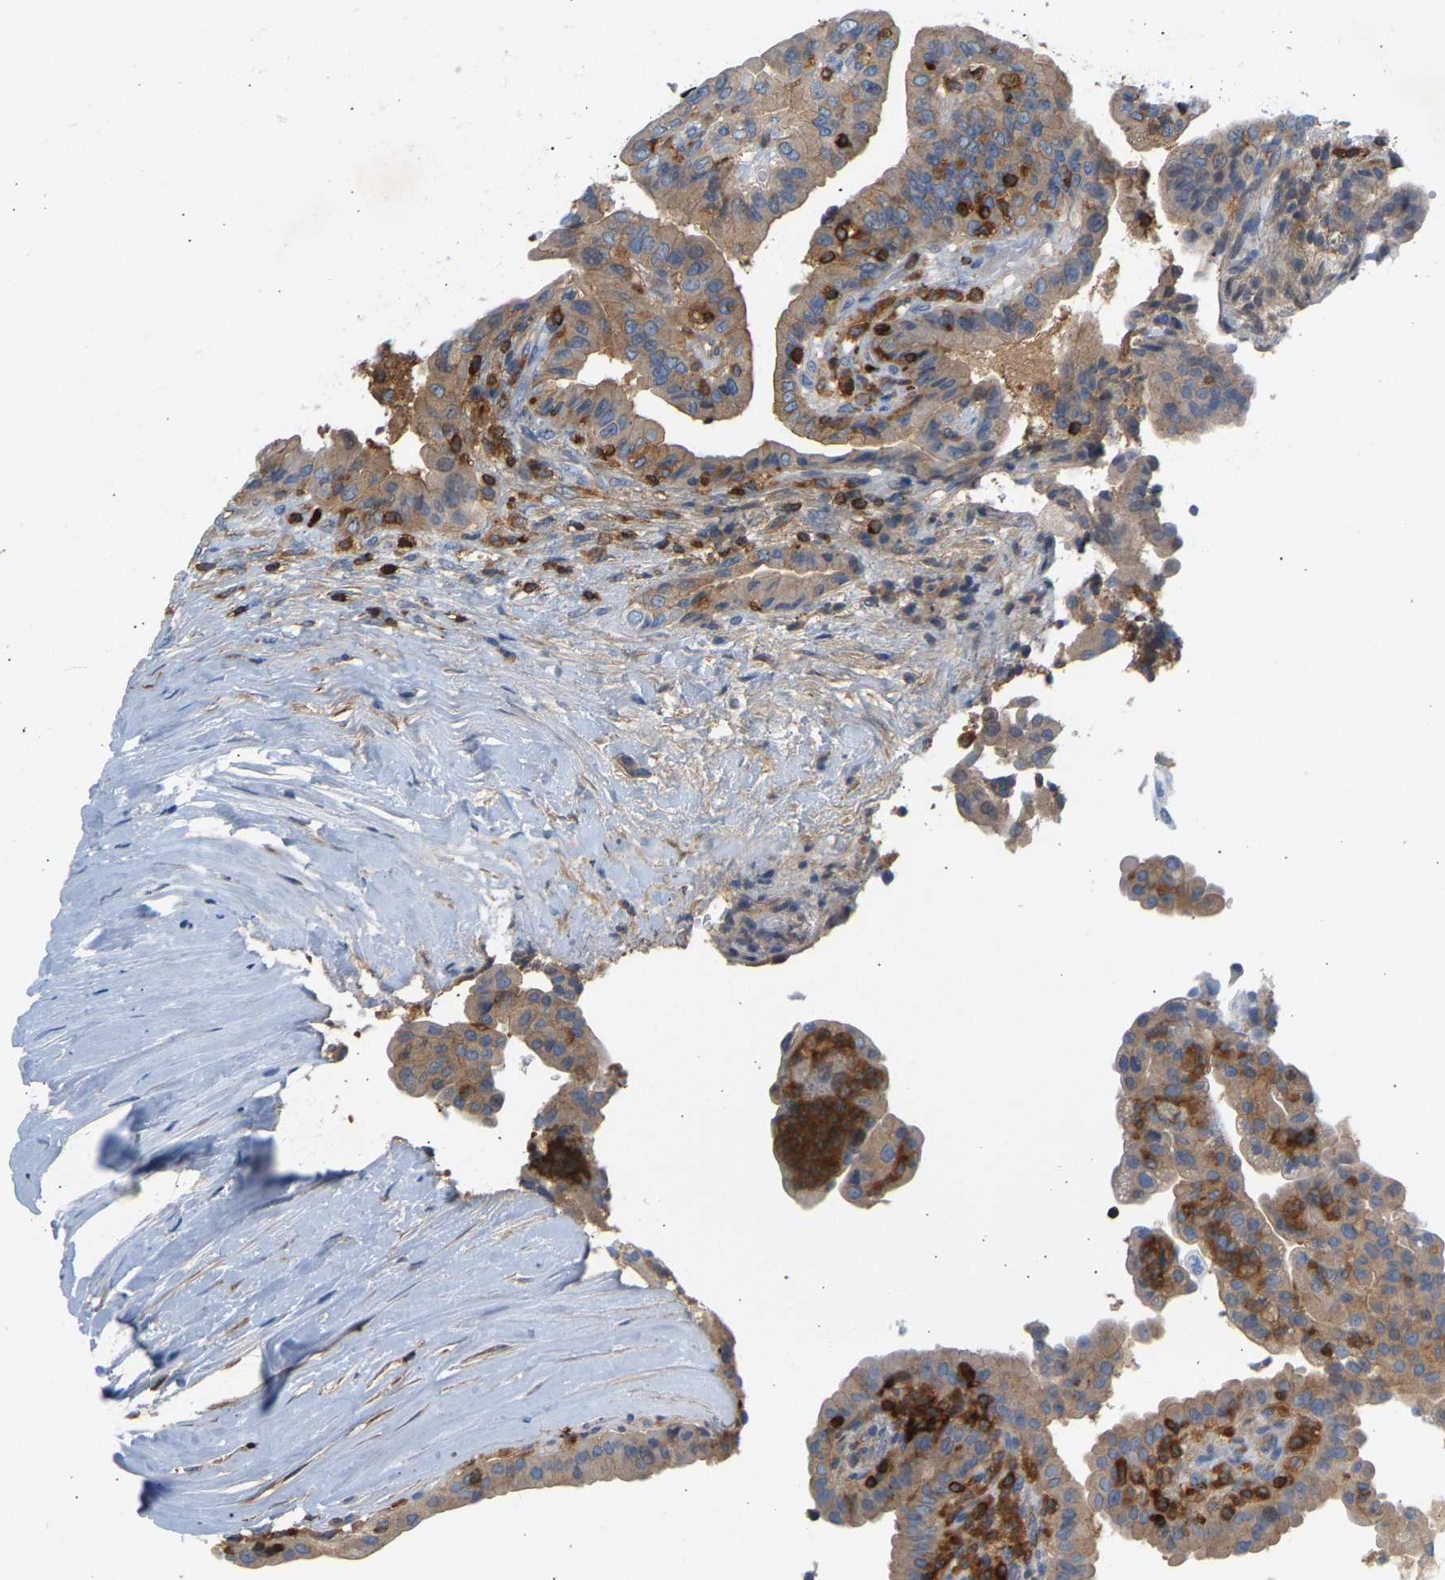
{"staining": {"intensity": "moderate", "quantity": ">75%", "location": "cytoplasmic/membranous"}, "tissue": "thyroid cancer", "cell_type": "Tumor cells", "image_type": "cancer", "snomed": [{"axis": "morphology", "description": "Papillary adenocarcinoma, NOS"}, {"axis": "topography", "description": "Thyroid gland"}], "caption": "Moderate cytoplasmic/membranous positivity is seen in approximately >75% of tumor cells in thyroid papillary adenocarcinoma. Using DAB (3,3'-diaminobenzidine) (brown) and hematoxylin (blue) stains, captured at high magnification using brightfield microscopy.", "gene": "FNBP1", "patient": {"sex": "male", "age": 33}}